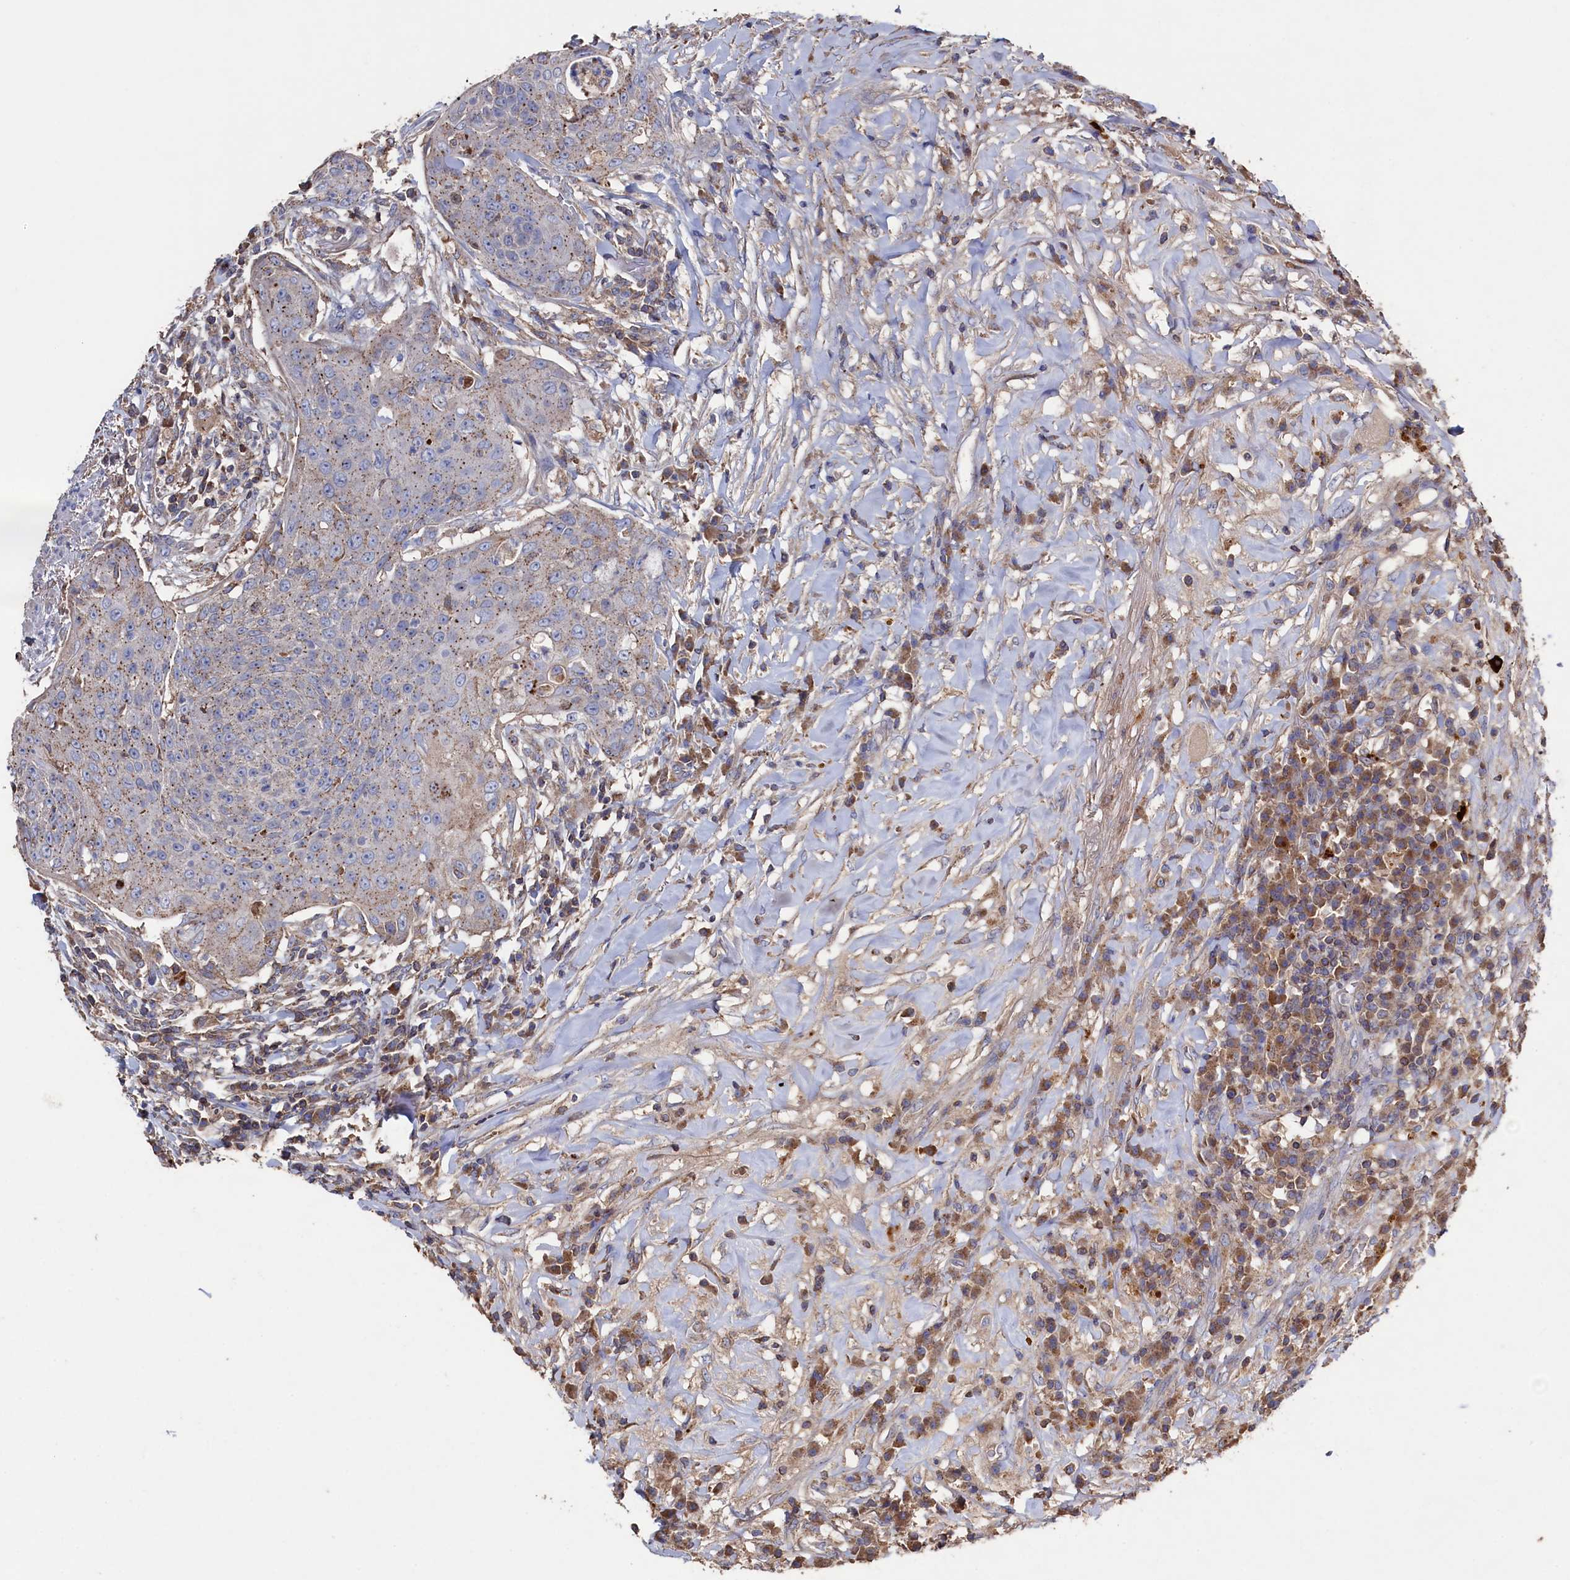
{"staining": {"intensity": "moderate", "quantity": "<25%", "location": "cytoplasmic/membranous"}, "tissue": "urothelial cancer", "cell_type": "Tumor cells", "image_type": "cancer", "snomed": [{"axis": "morphology", "description": "Urothelial carcinoma, High grade"}, {"axis": "topography", "description": "Urinary bladder"}], "caption": "DAB (3,3'-diaminobenzidine) immunohistochemical staining of high-grade urothelial carcinoma displays moderate cytoplasmic/membranous protein expression in about <25% of tumor cells. Immunohistochemistry stains the protein in brown and the nuclei are stained blue.", "gene": "TK2", "patient": {"sex": "female", "age": 63}}